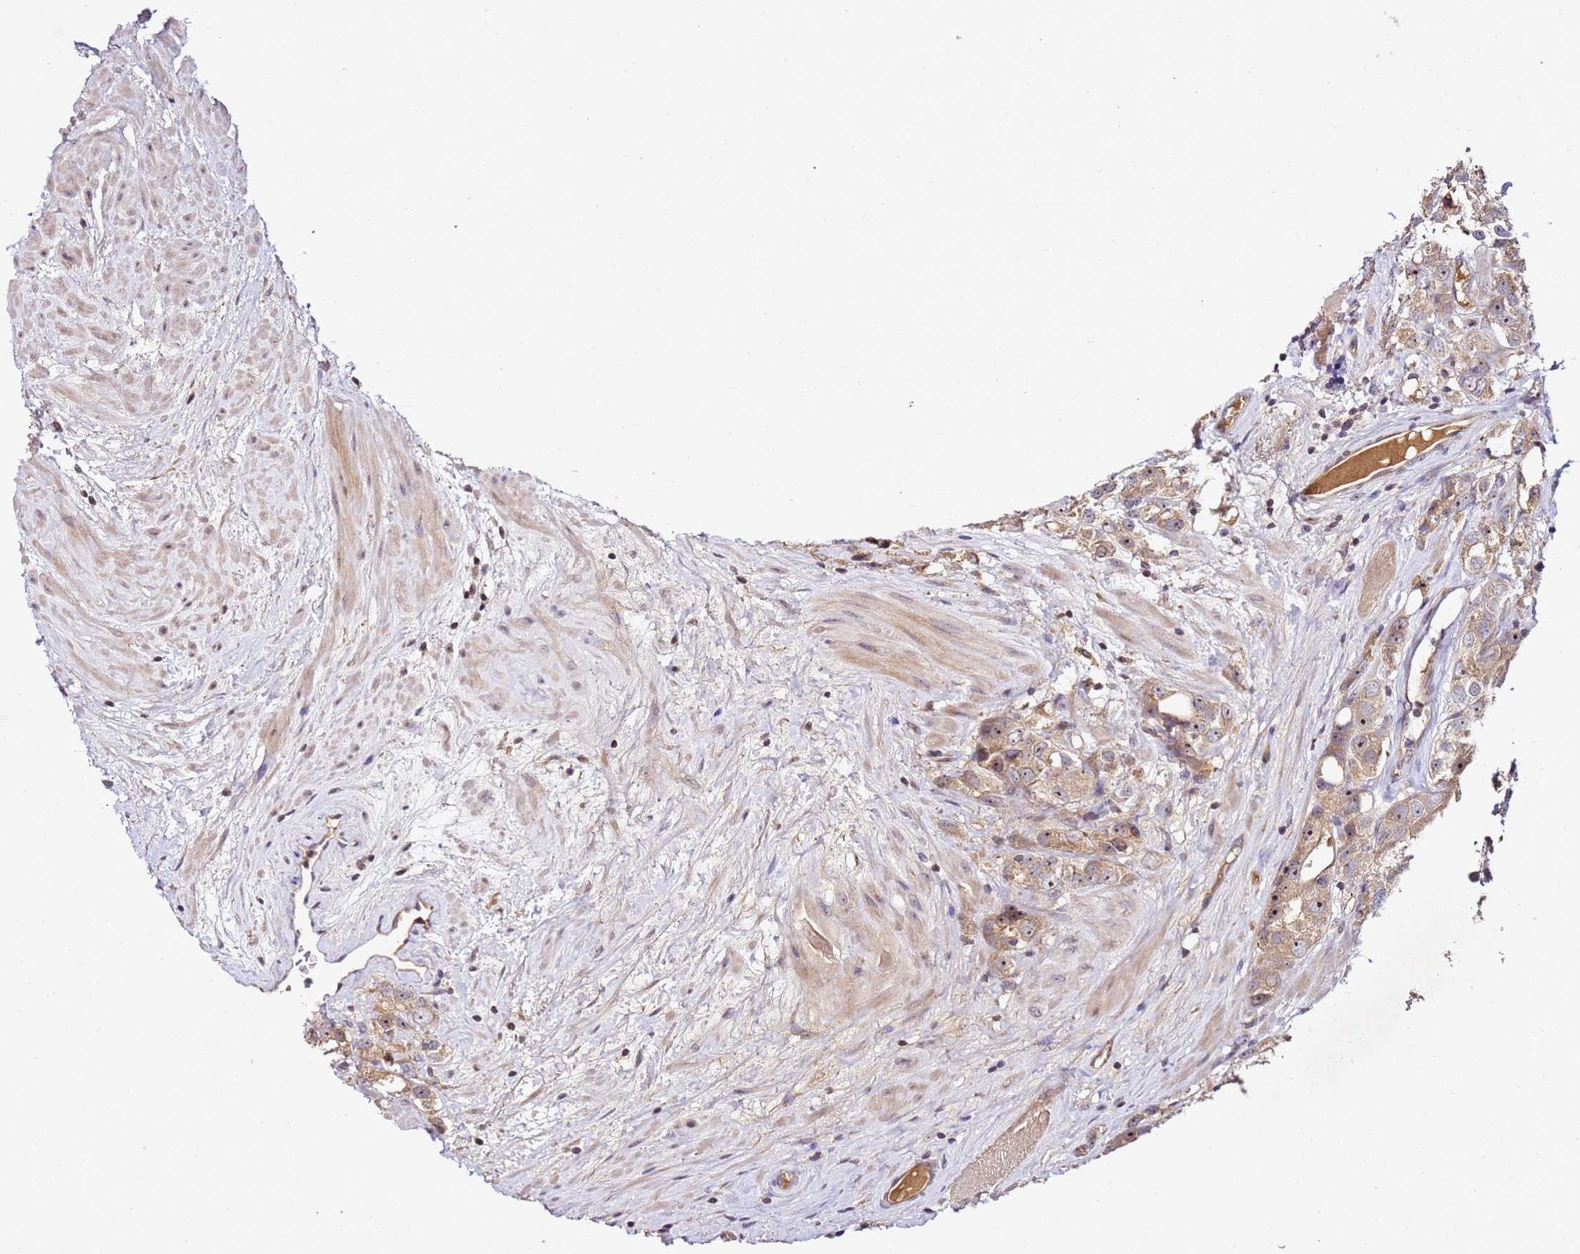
{"staining": {"intensity": "moderate", "quantity": ">75%", "location": "cytoplasmic/membranous,nuclear"}, "tissue": "prostate cancer", "cell_type": "Tumor cells", "image_type": "cancer", "snomed": [{"axis": "morphology", "description": "Adenocarcinoma, NOS"}, {"axis": "topography", "description": "Prostate"}], "caption": "The histopathology image shows a brown stain indicating the presence of a protein in the cytoplasmic/membranous and nuclear of tumor cells in prostate adenocarcinoma.", "gene": "DDX27", "patient": {"sex": "male", "age": 79}}